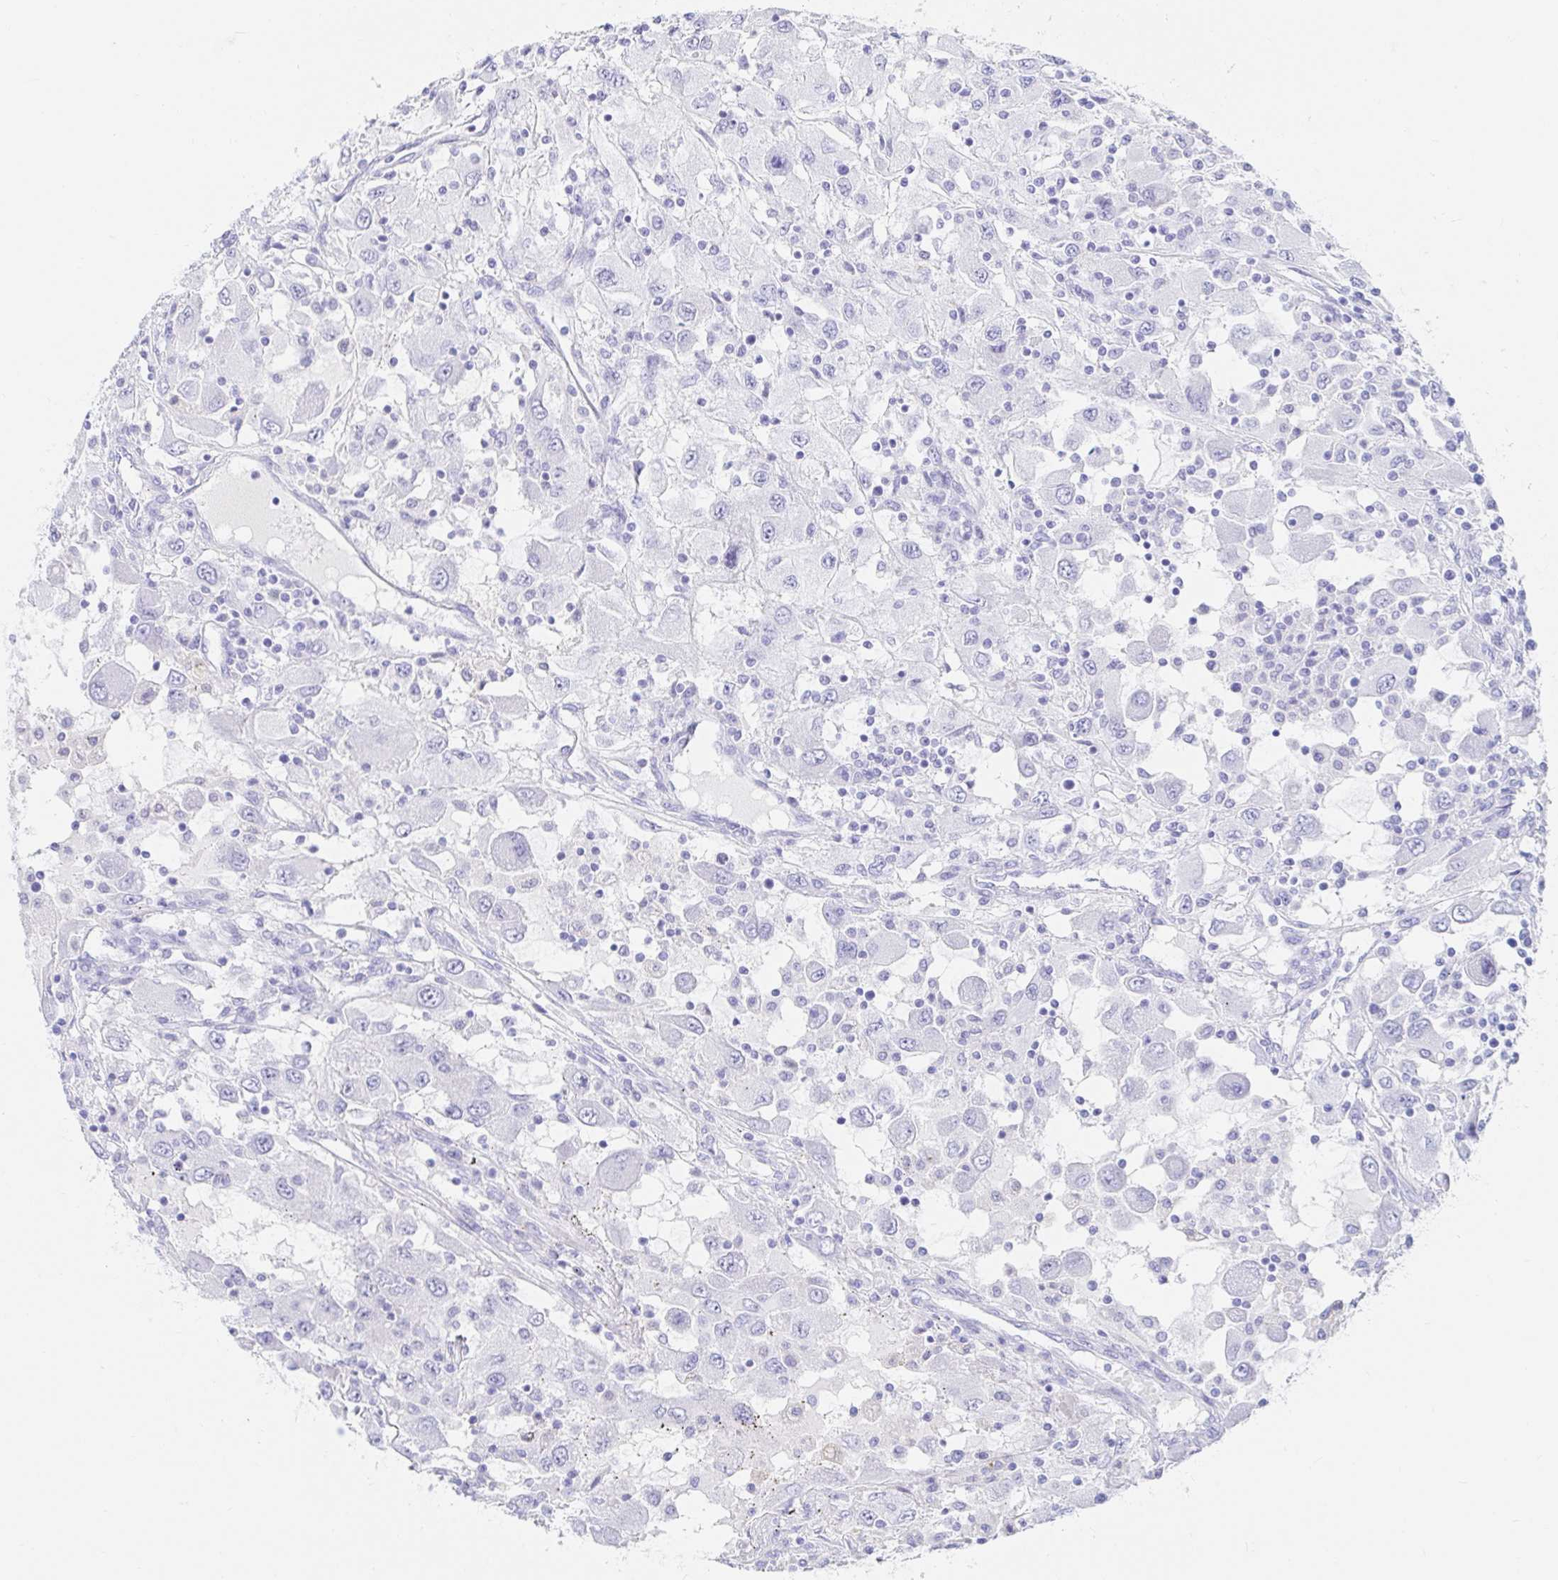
{"staining": {"intensity": "negative", "quantity": "none", "location": "none"}, "tissue": "renal cancer", "cell_type": "Tumor cells", "image_type": "cancer", "snomed": [{"axis": "morphology", "description": "Adenocarcinoma, NOS"}, {"axis": "topography", "description": "Kidney"}], "caption": "This is an immunohistochemistry image of human adenocarcinoma (renal). There is no staining in tumor cells.", "gene": "OR6T1", "patient": {"sex": "female", "age": 67}}